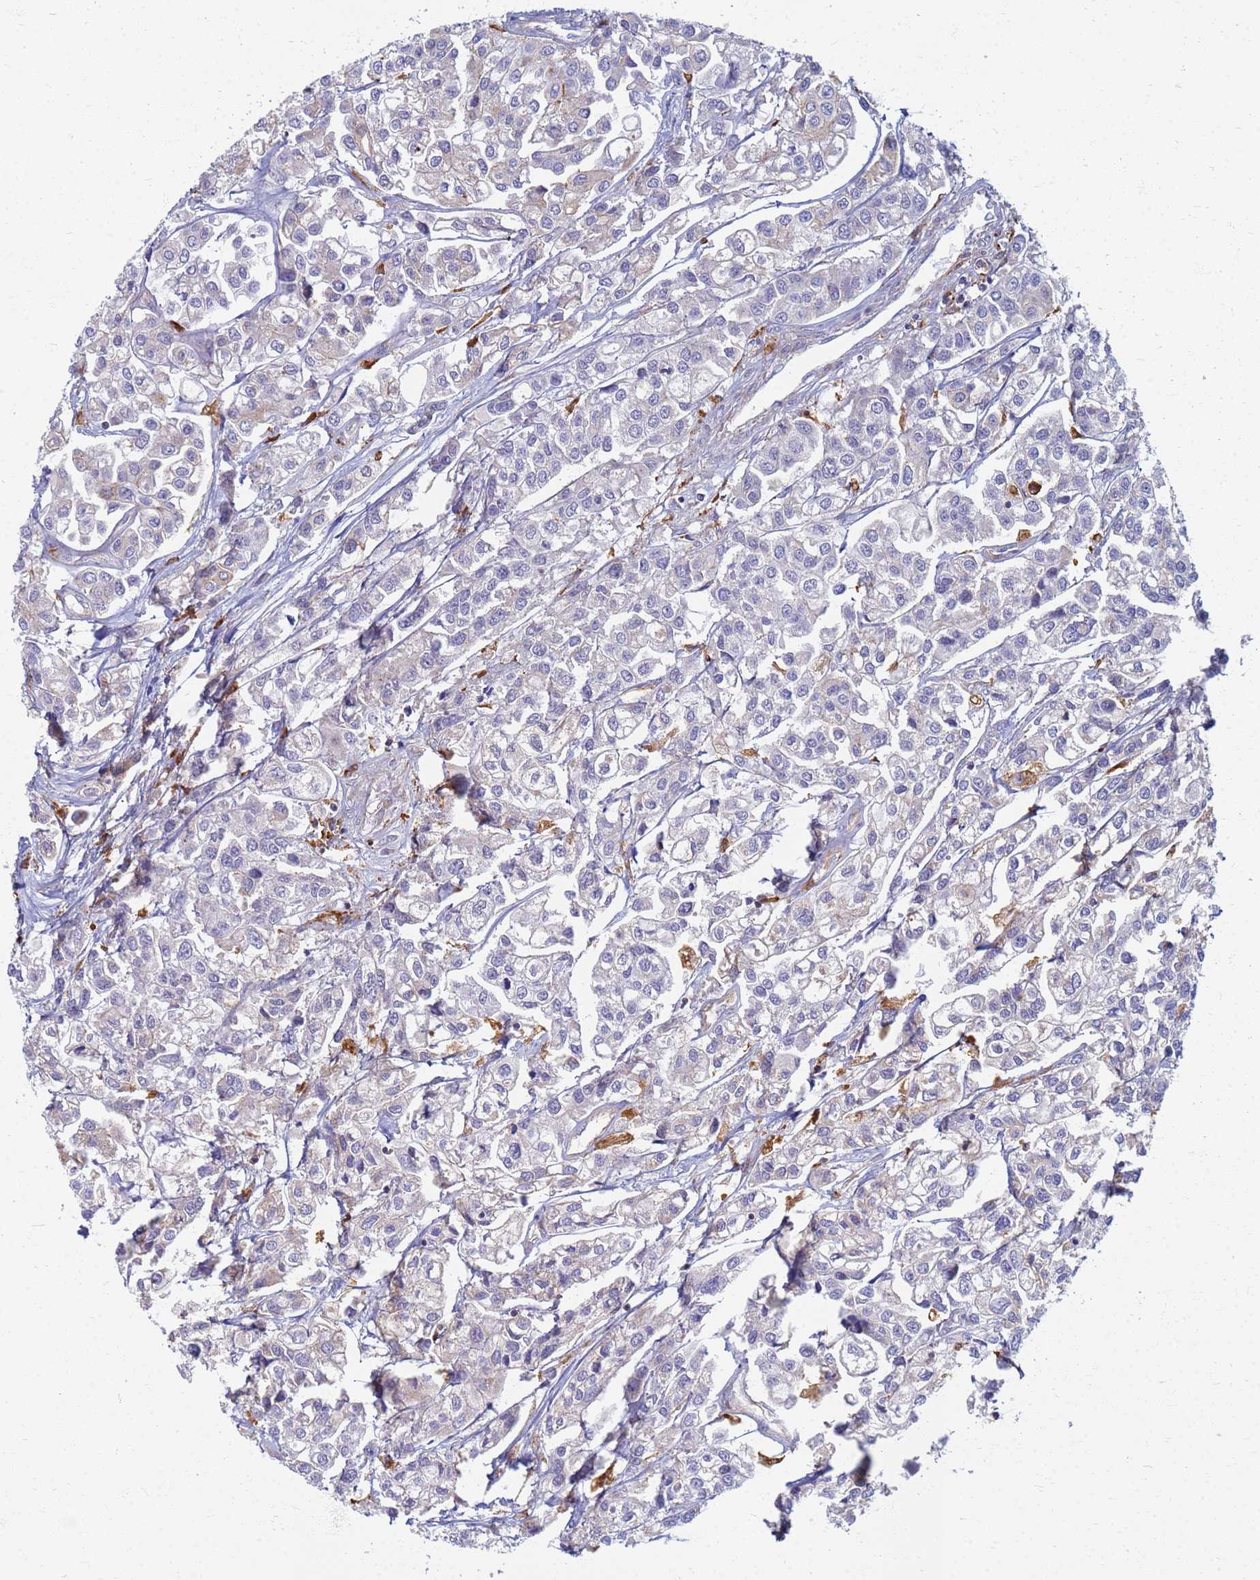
{"staining": {"intensity": "weak", "quantity": "<25%", "location": "cytoplasmic/membranous"}, "tissue": "urothelial cancer", "cell_type": "Tumor cells", "image_type": "cancer", "snomed": [{"axis": "morphology", "description": "Urothelial carcinoma, High grade"}, {"axis": "topography", "description": "Urinary bladder"}], "caption": "This is an IHC histopathology image of urothelial cancer. There is no expression in tumor cells.", "gene": "ATP6V1E1", "patient": {"sex": "male", "age": 67}}